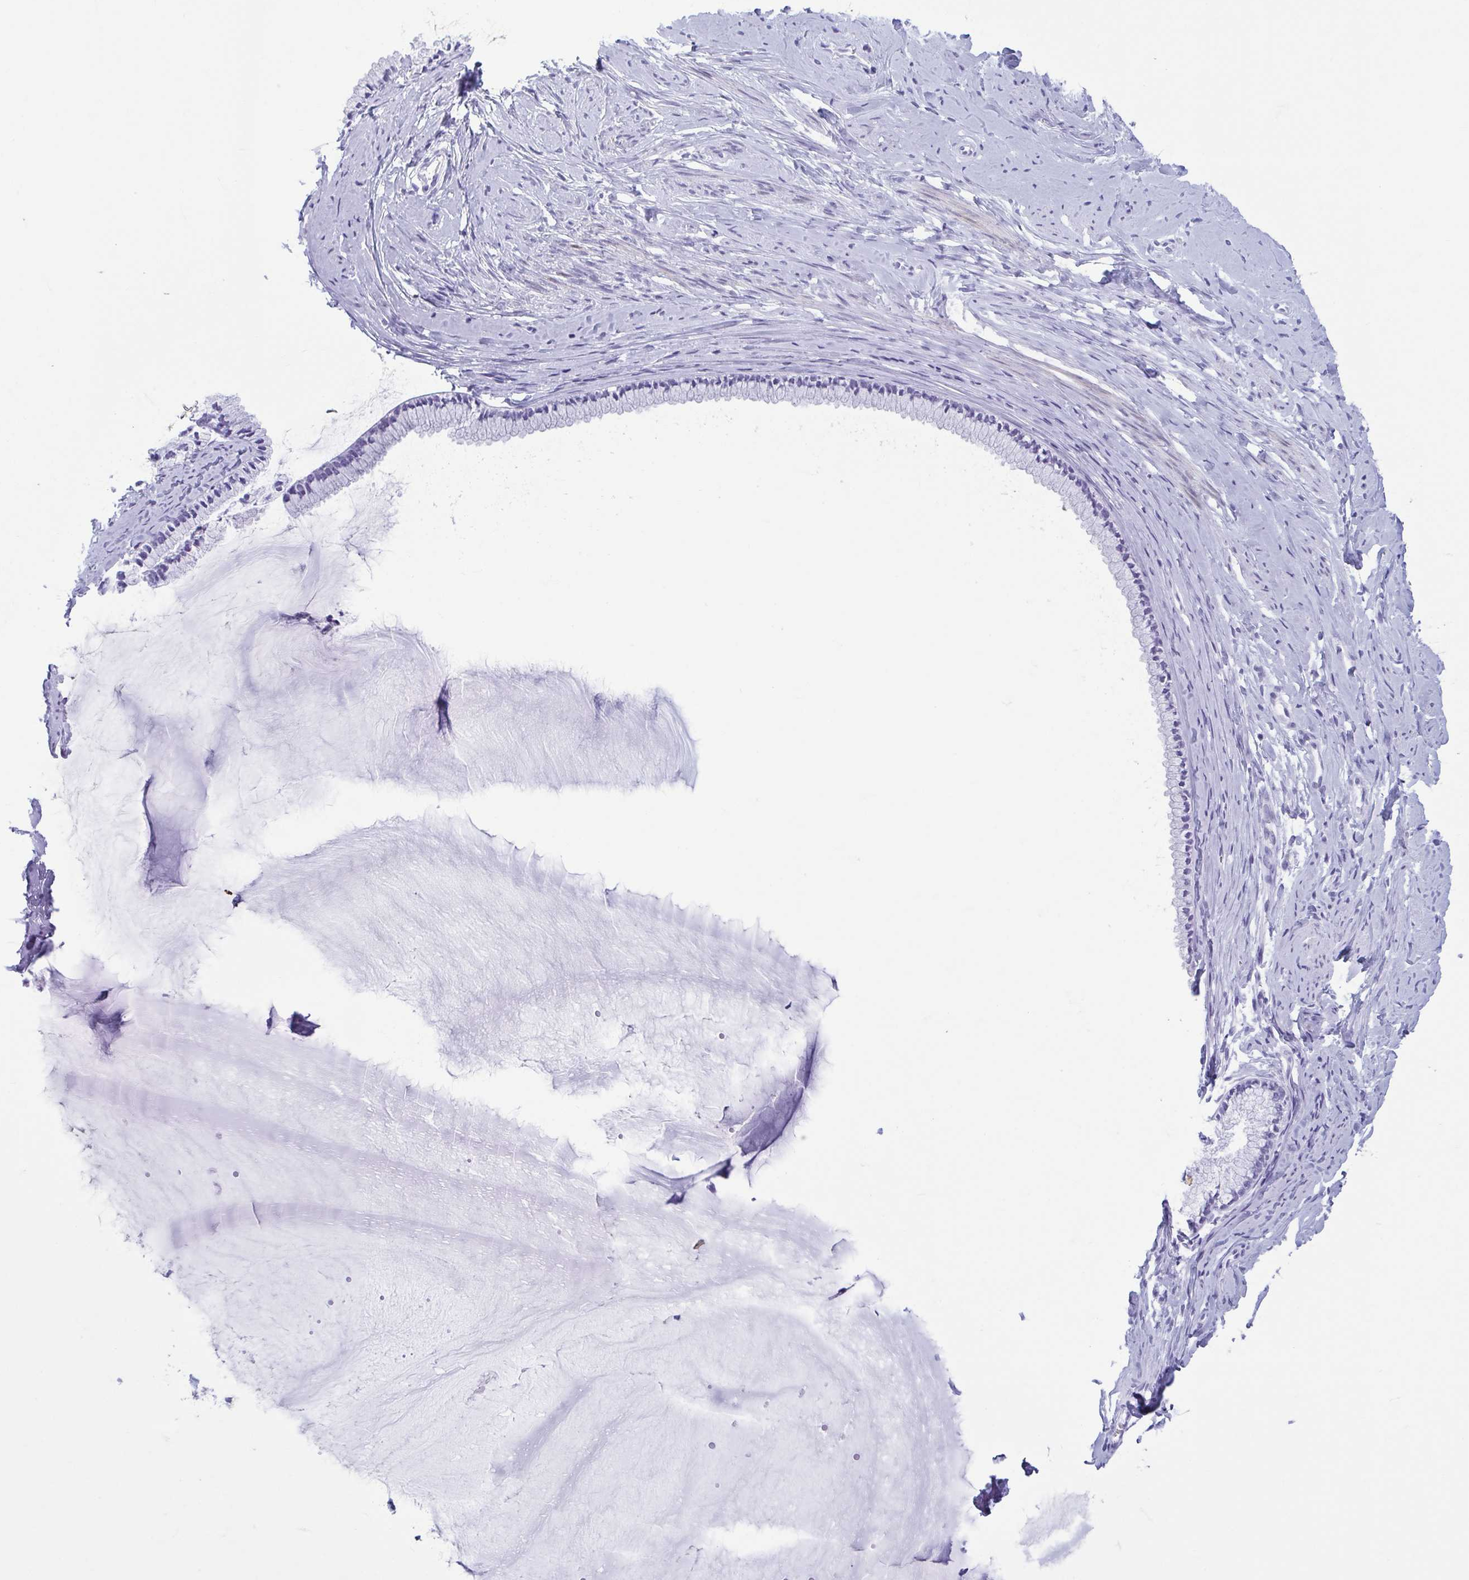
{"staining": {"intensity": "negative", "quantity": "none", "location": "none"}, "tissue": "cervix", "cell_type": "Glandular cells", "image_type": "normal", "snomed": [{"axis": "morphology", "description": "Normal tissue, NOS"}, {"axis": "topography", "description": "Cervix"}], "caption": "A high-resolution image shows IHC staining of benign cervix, which demonstrates no significant positivity in glandular cells.", "gene": "TCEAL3", "patient": {"sex": "female", "age": 40}}